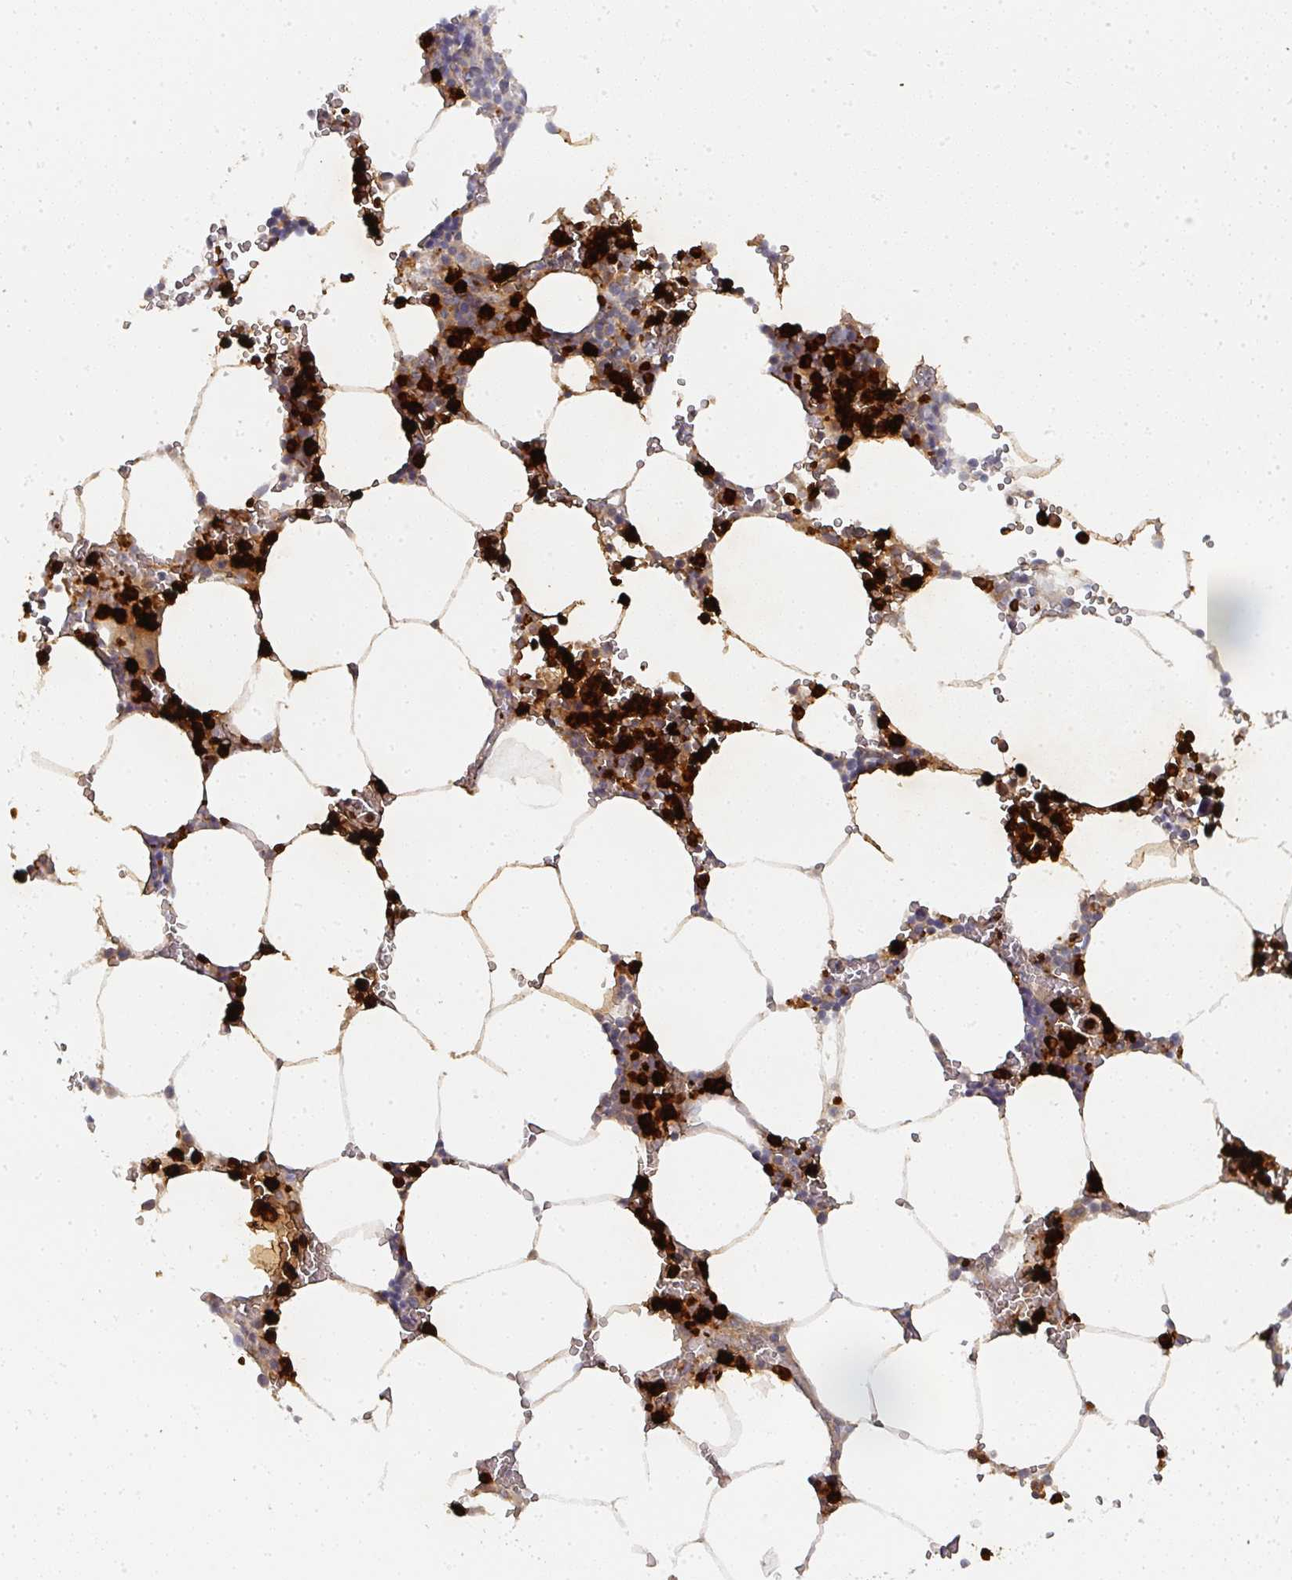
{"staining": {"intensity": "strong", "quantity": ">75%", "location": "cytoplasmic/membranous"}, "tissue": "bone marrow", "cell_type": "Hematopoietic cells", "image_type": "normal", "snomed": [{"axis": "morphology", "description": "Normal tissue, NOS"}, {"axis": "topography", "description": "Bone marrow"}], "caption": "DAB (3,3'-diaminobenzidine) immunohistochemical staining of benign bone marrow exhibits strong cytoplasmic/membranous protein staining in about >75% of hematopoietic cells.", "gene": "CAMP", "patient": {"sex": "male", "age": 70}}